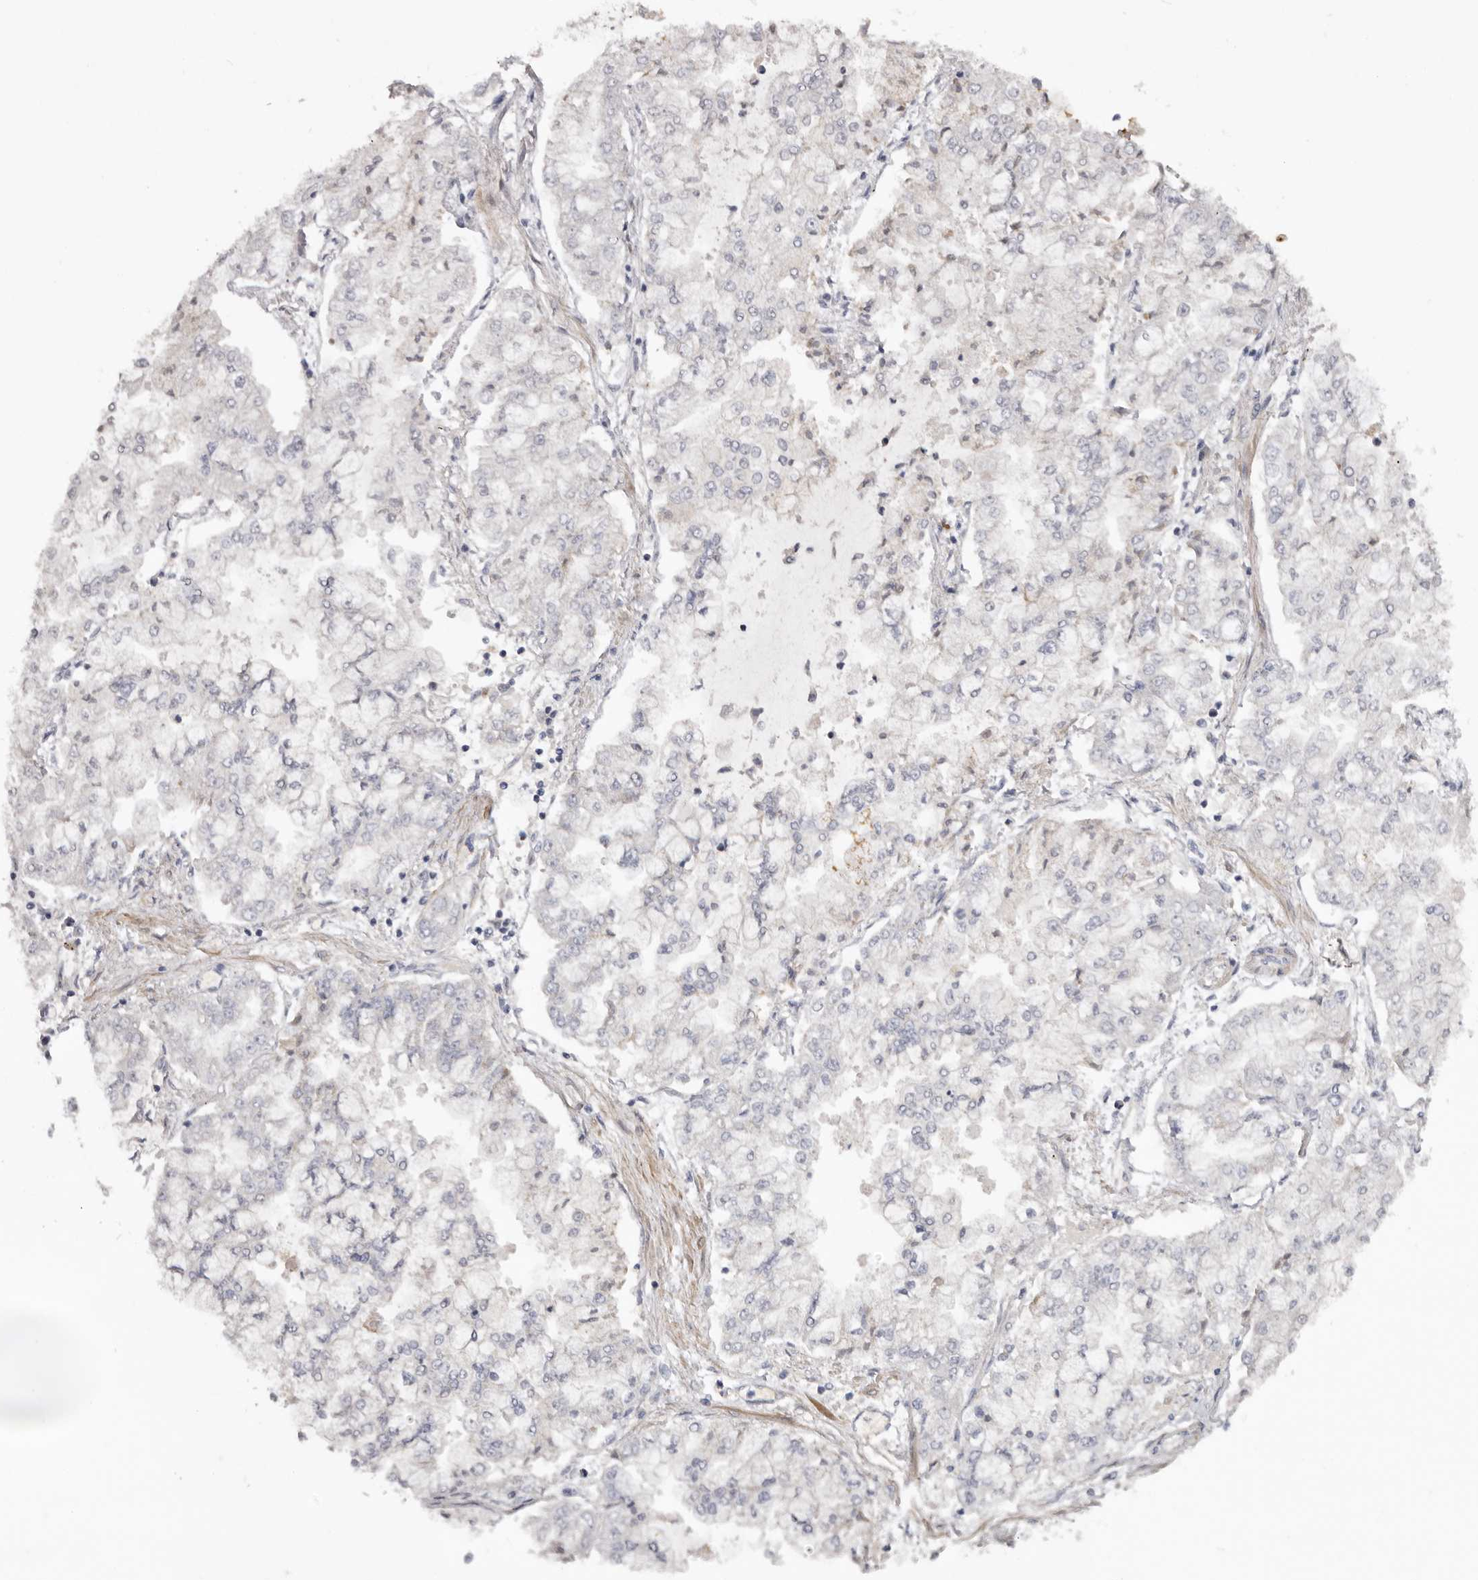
{"staining": {"intensity": "negative", "quantity": "none", "location": "none"}, "tissue": "stomach cancer", "cell_type": "Tumor cells", "image_type": "cancer", "snomed": [{"axis": "morphology", "description": "Adenocarcinoma, NOS"}, {"axis": "topography", "description": "Stomach"}], "caption": "Tumor cells show no significant protein expression in stomach cancer. (Immunohistochemistry, brightfield microscopy, high magnification).", "gene": "TNR", "patient": {"sex": "male", "age": 76}}